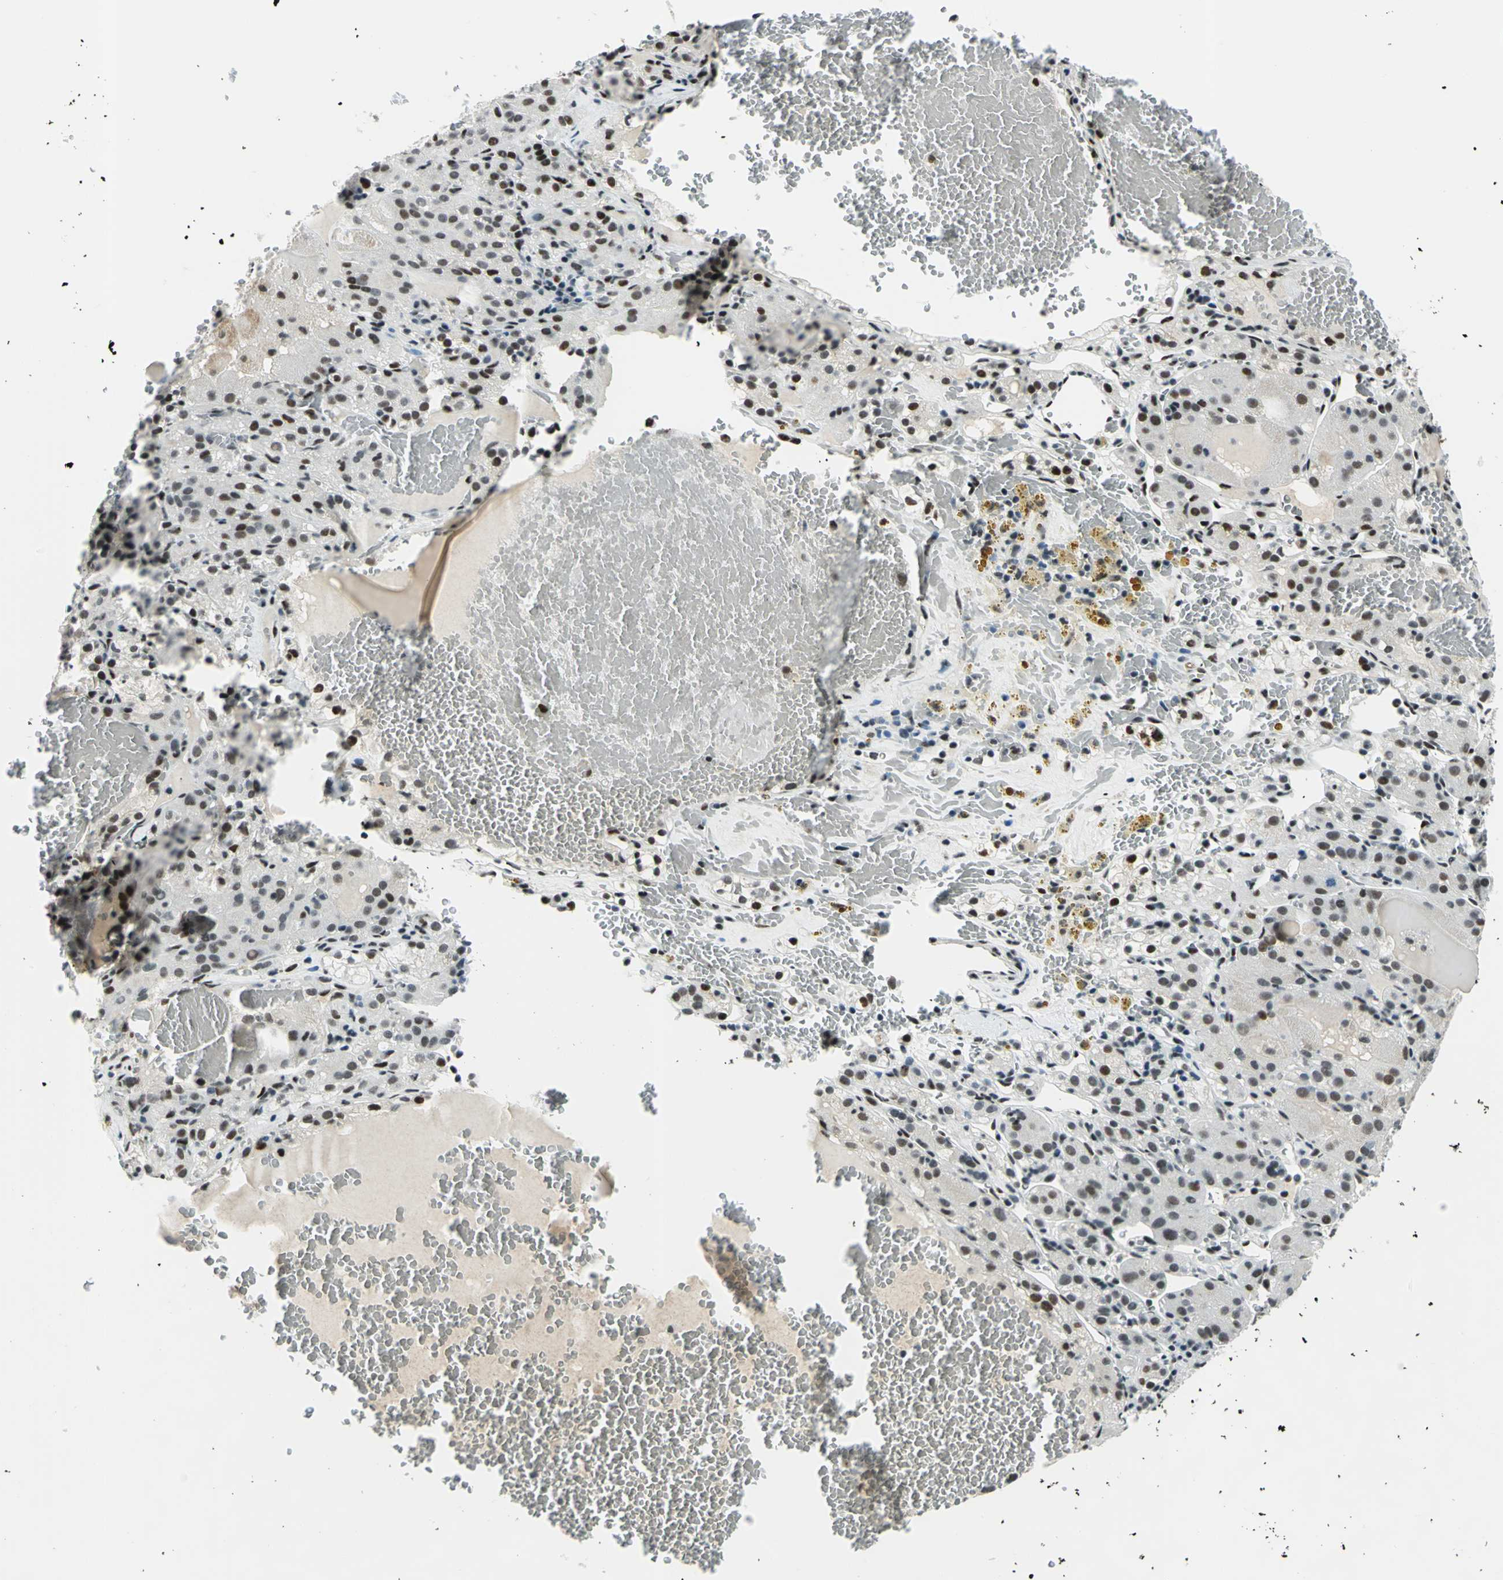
{"staining": {"intensity": "strong", "quantity": ">75%", "location": "nuclear"}, "tissue": "renal cancer", "cell_type": "Tumor cells", "image_type": "cancer", "snomed": [{"axis": "morphology", "description": "Normal tissue, NOS"}, {"axis": "morphology", "description": "Adenocarcinoma, NOS"}, {"axis": "topography", "description": "Kidney"}], "caption": "DAB (3,3'-diaminobenzidine) immunohistochemical staining of renal adenocarcinoma exhibits strong nuclear protein staining in about >75% of tumor cells.", "gene": "KAT6B", "patient": {"sex": "male", "age": 61}}